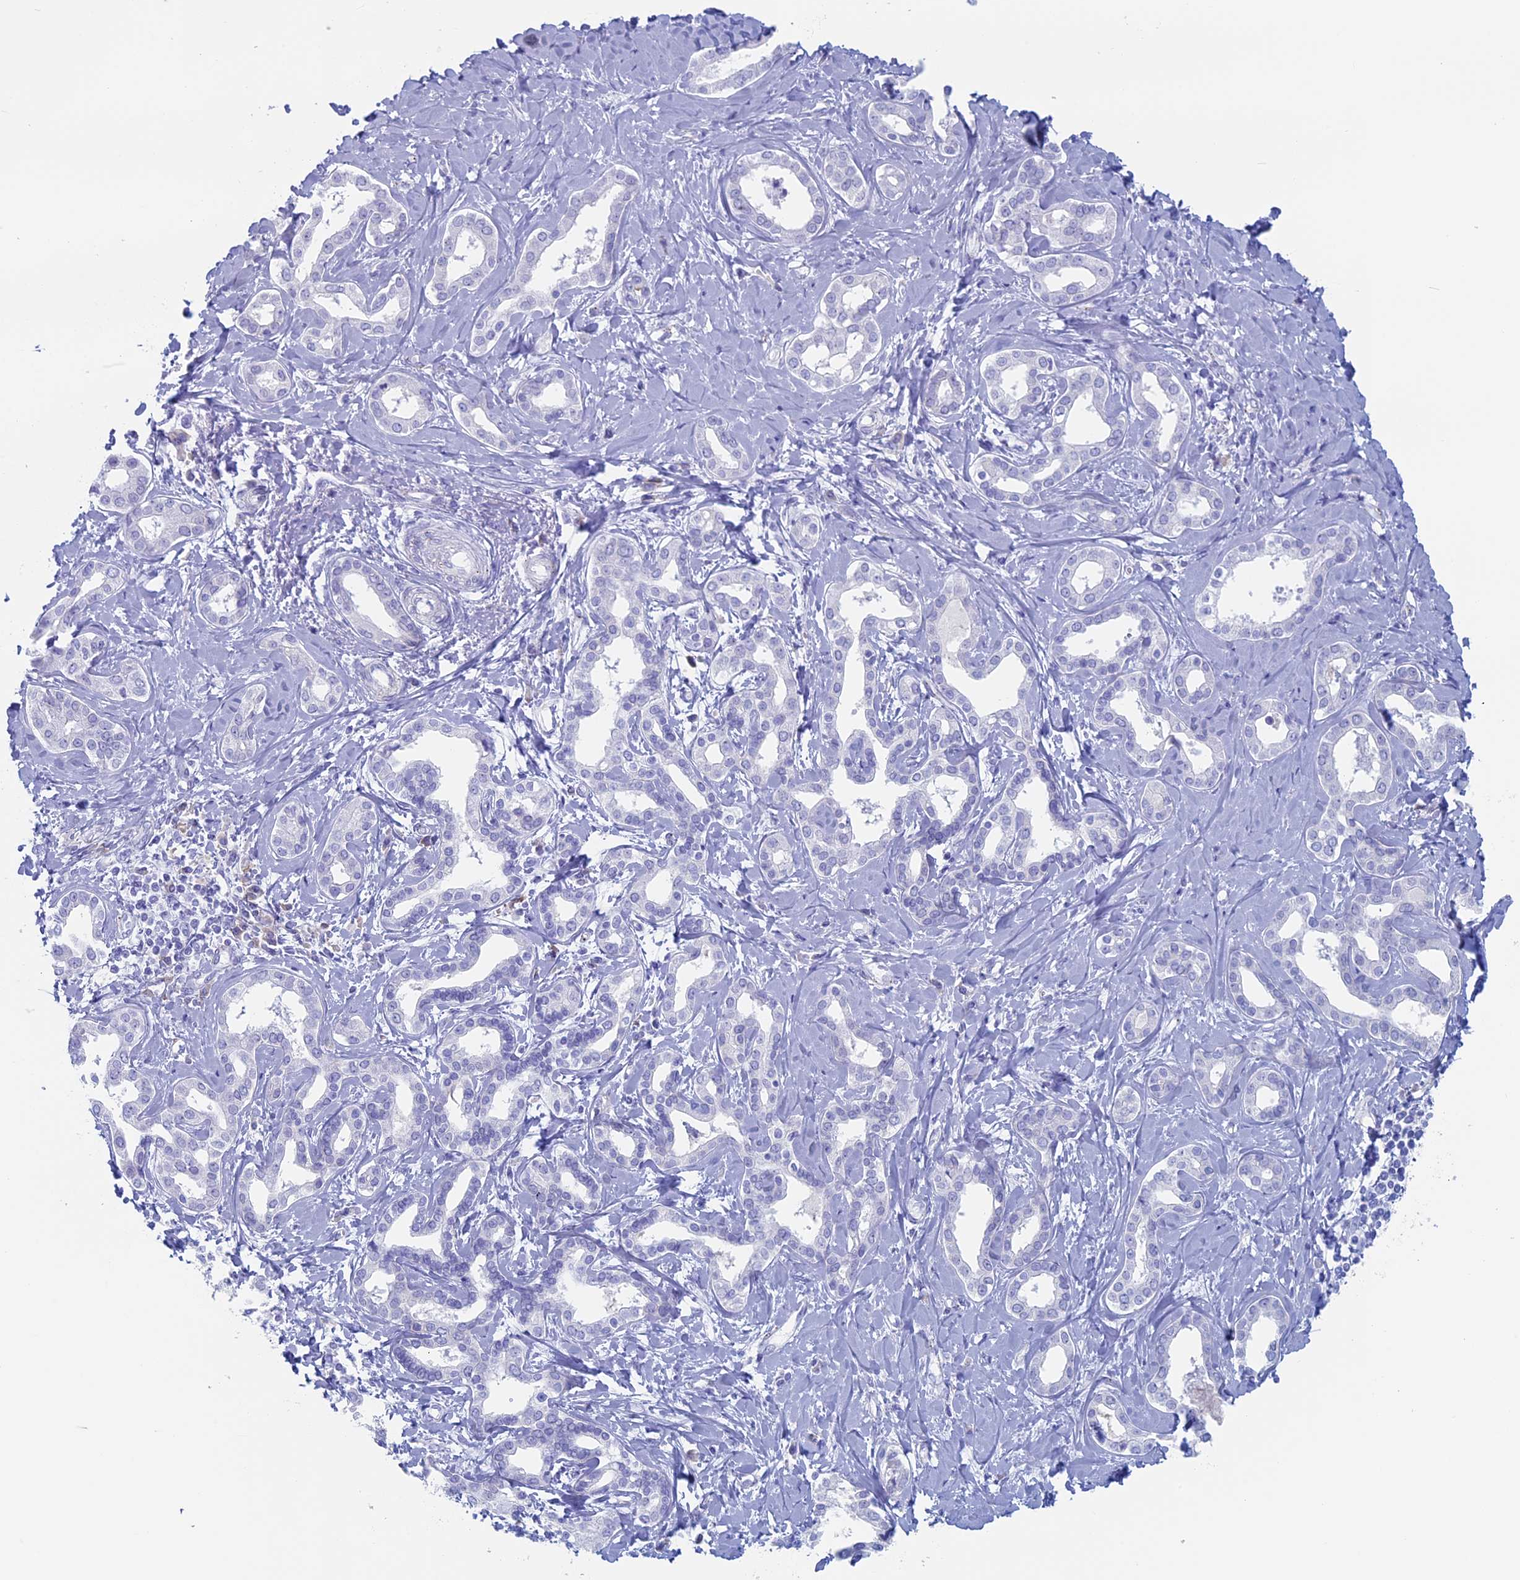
{"staining": {"intensity": "negative", "quantity": "none", "location": "none"}, "tissue": "liver cancer", "cell_type": "Tumor cells", "image_type": "cancer", "snomed": [{"axis": "morphology", "description": "Cholangiocarcinoma"}, {"axis": "topography", "description": "Liver"}], "caption": "A high-resolution photomicrograph shows IHC staining of liver cancer (cholangiocarcinoma), which displays no significant staining in tumor cells.", "gene": "MAGEB6", "patient": {"sex": "female", "age": 77}}